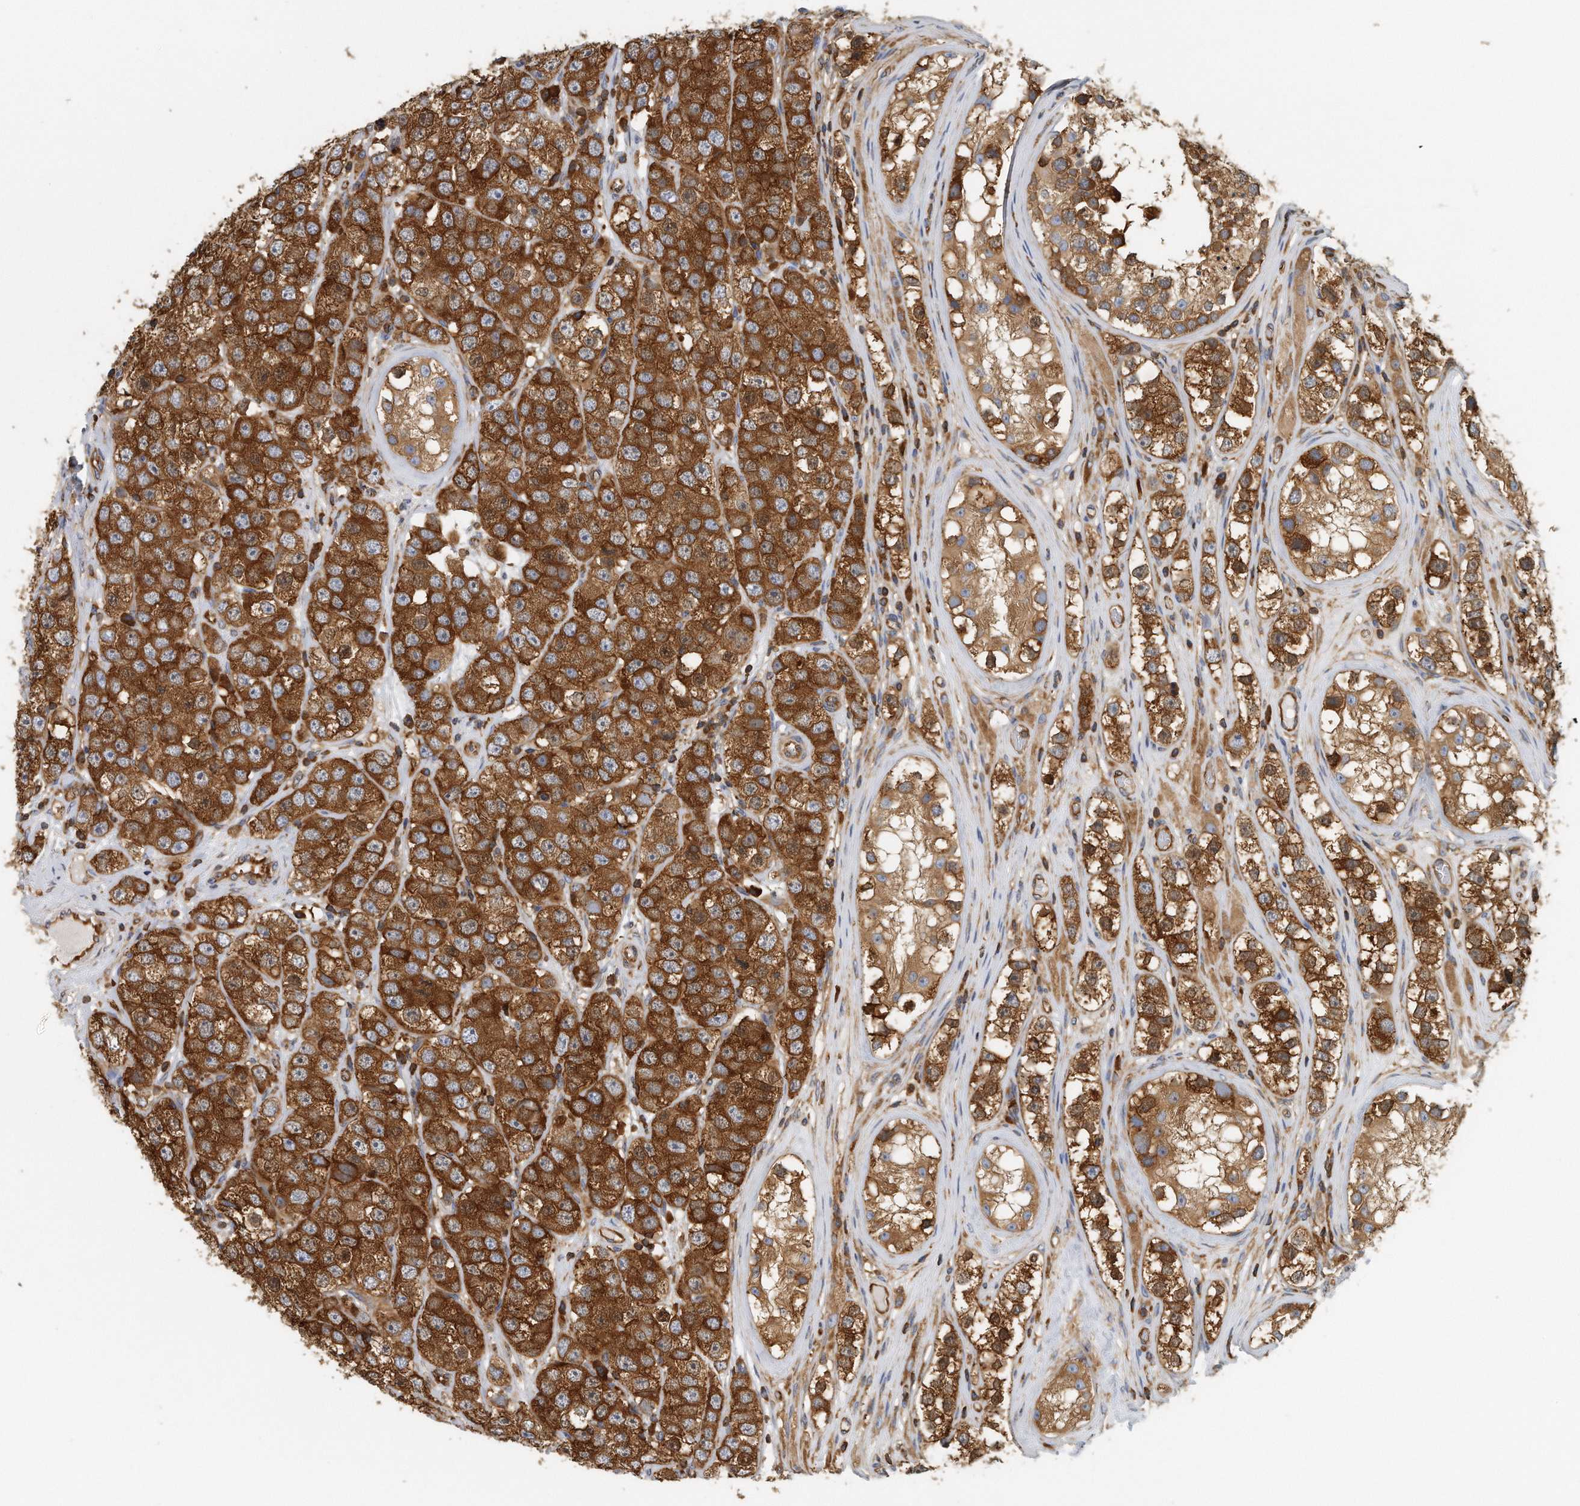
{"staining": {"intensity": "strong", "quantity": ">75%", "location": "cytoplasmic/membranous"}, "tissue": "testis cancer", "cell_type": "Tumor cells", "image_type": "cancer", "snomed": [{"axis": "morphology", "description": "Seminoma, NOS"}, {"axis": "topography", "description": "Testis"}], "caption": "The image demonstrates staining of seminoma (testis), revealing strong cytoplasmic/membranous protein staining (brown color) within tumor cells. (IHC, brightfield microscopy, high magnification).", "gene": "EIF3I", "patient": {"sex": "male", "age": 28}}